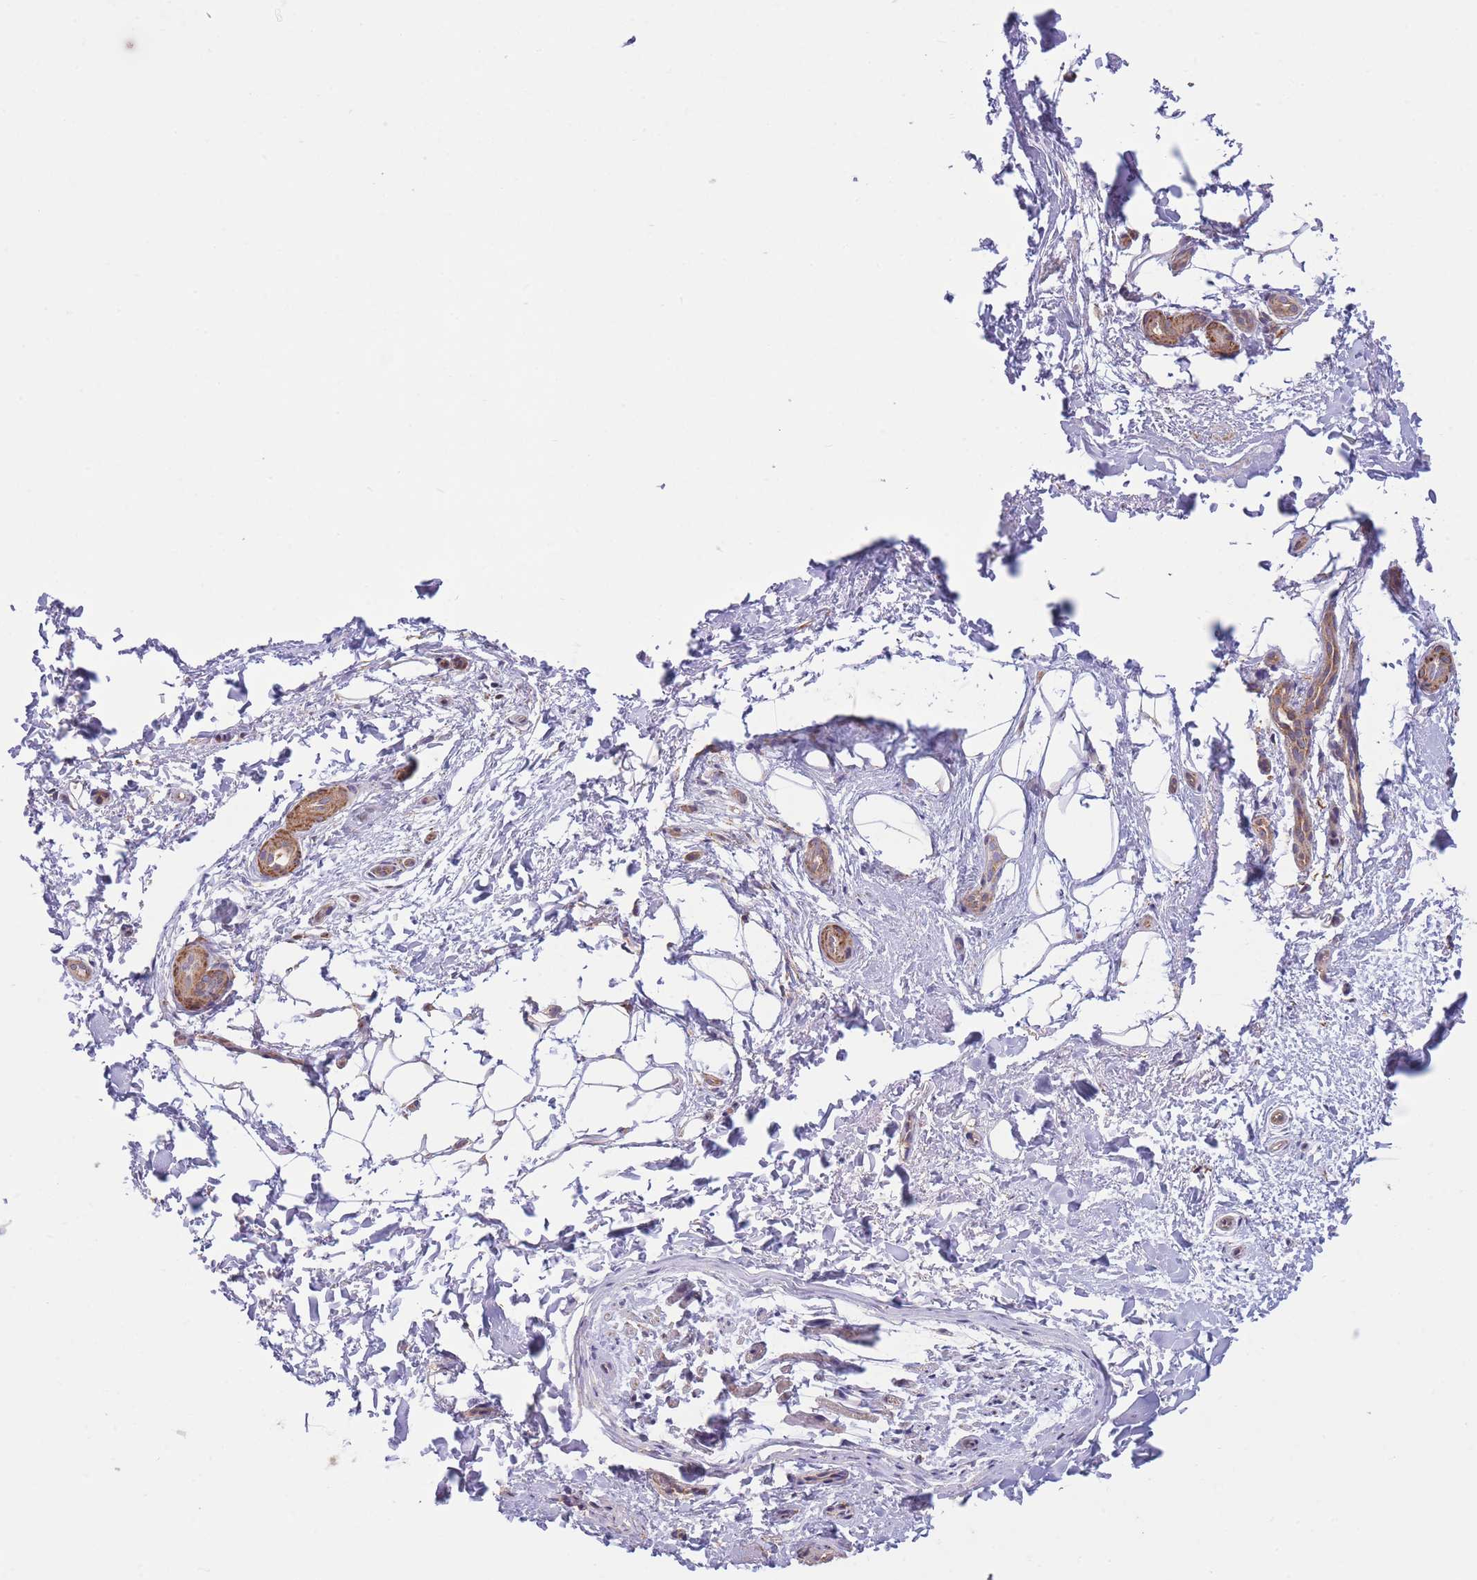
{"staining": {"intensity": "negative", "quantity": "none", "location": "none"}, "tissue": "adipose tissue", "cell_type": "Adipocytes", "image_type": "normal", "snomed": [{"axis": "morphology", "description": "Normal tissue, NOS"}, {"axis": "topography", "description": "Peripheral nerve tissue"}], "caption": "Unremarkable adipose tissue was stained to show a protein in brown. There is no significant positivity in adipocytes. The staining is performed using DAB brown chromogen with nuclei counter-stained in using hematoxylin.", "gene": "KIF16B", "patient": {"sex": "female", "age": 61}}